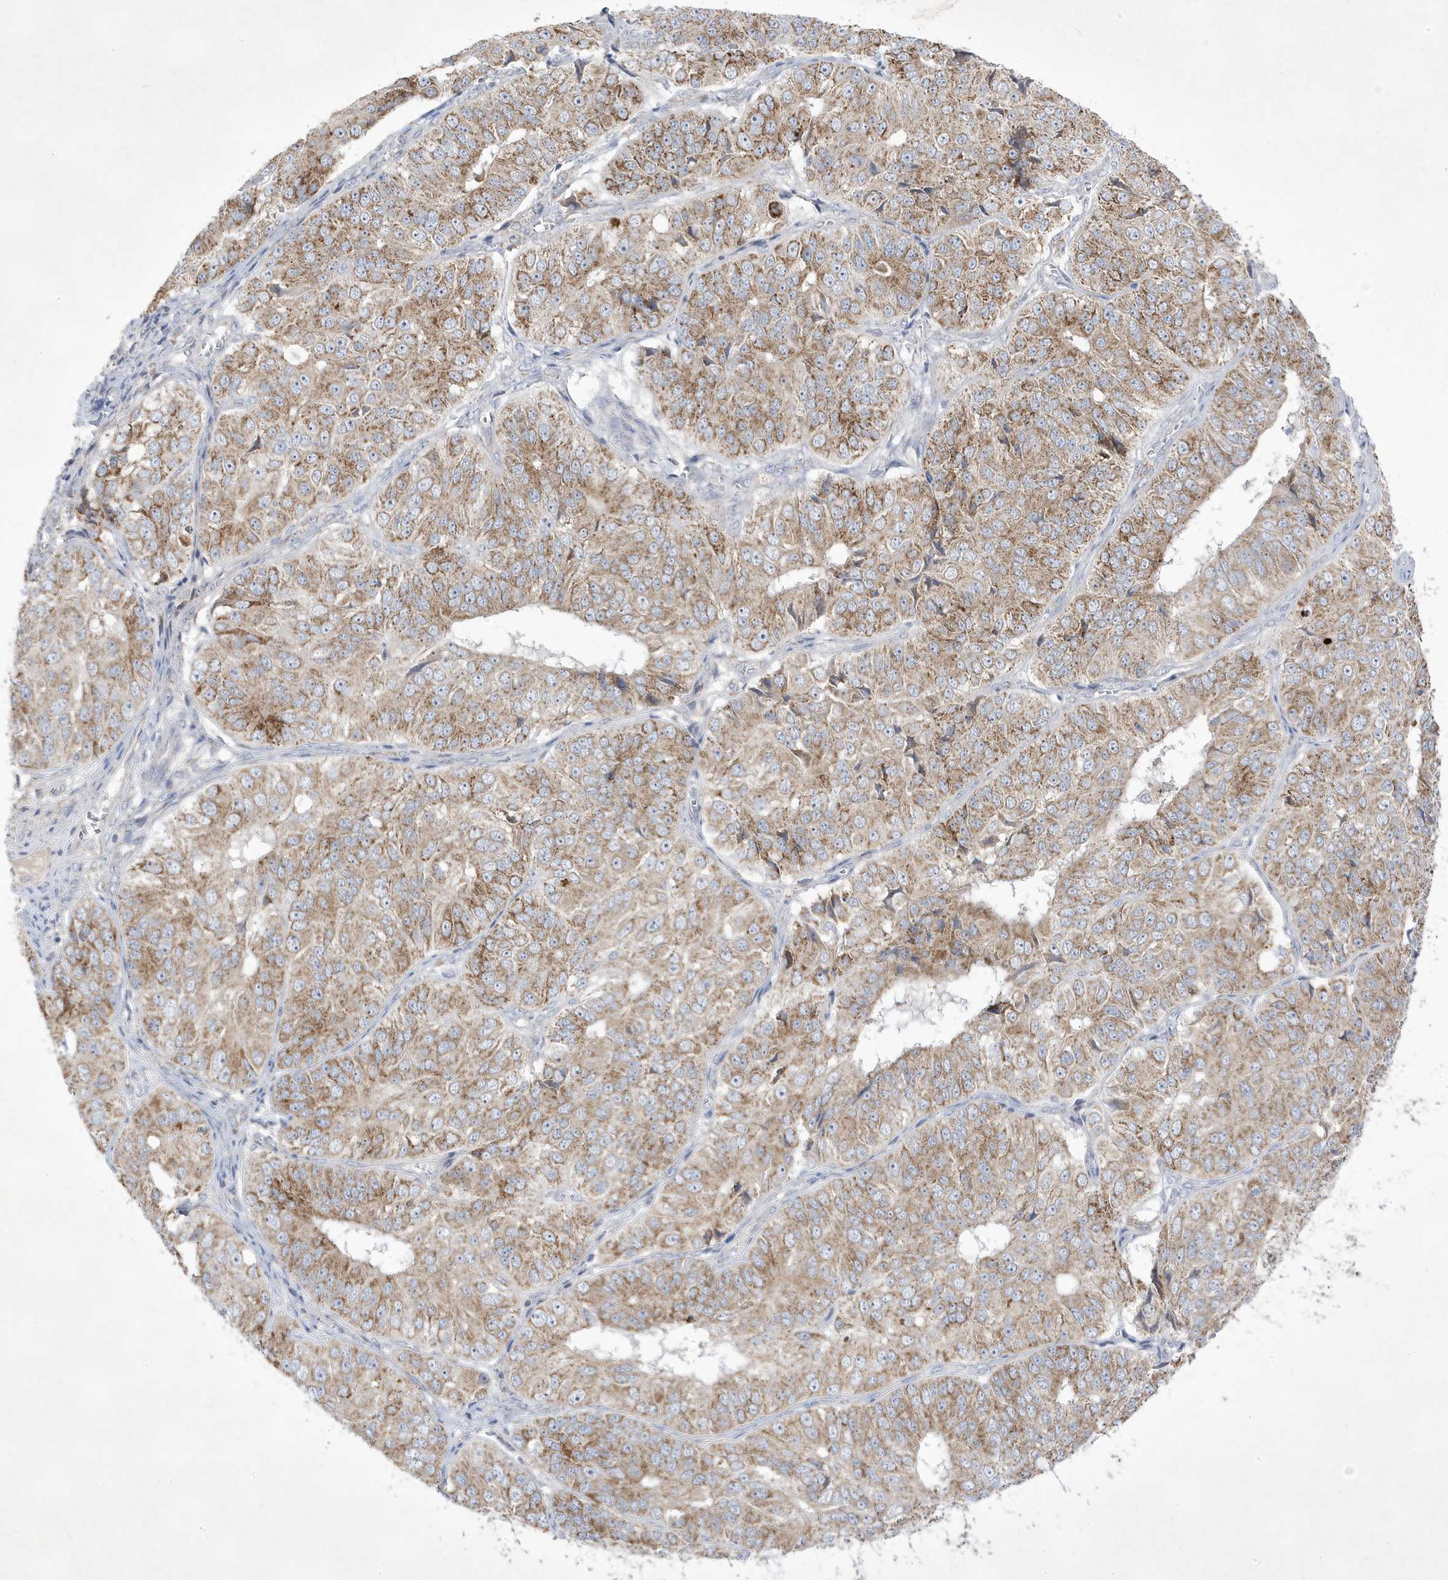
{"staining": {"intensity": "moderate", "quantity": ">75%", "location": "cytoplasmic/membranous"}, "tissue": "ovarian cancer", "cell_type": "Tumor cells", "image_type": "cancer", "snomed": [{"axis": "morphology", "description": "Carcinoma, endometroid"}, {"axis": "topography", "description": "Ovary"}], "caption": "Human ovarian cancer stained with a protein marker reveals moderate staining in tumor cells.", "gene": "ADAMTSL3", "patient": {"sex": "female", "age": 51}}